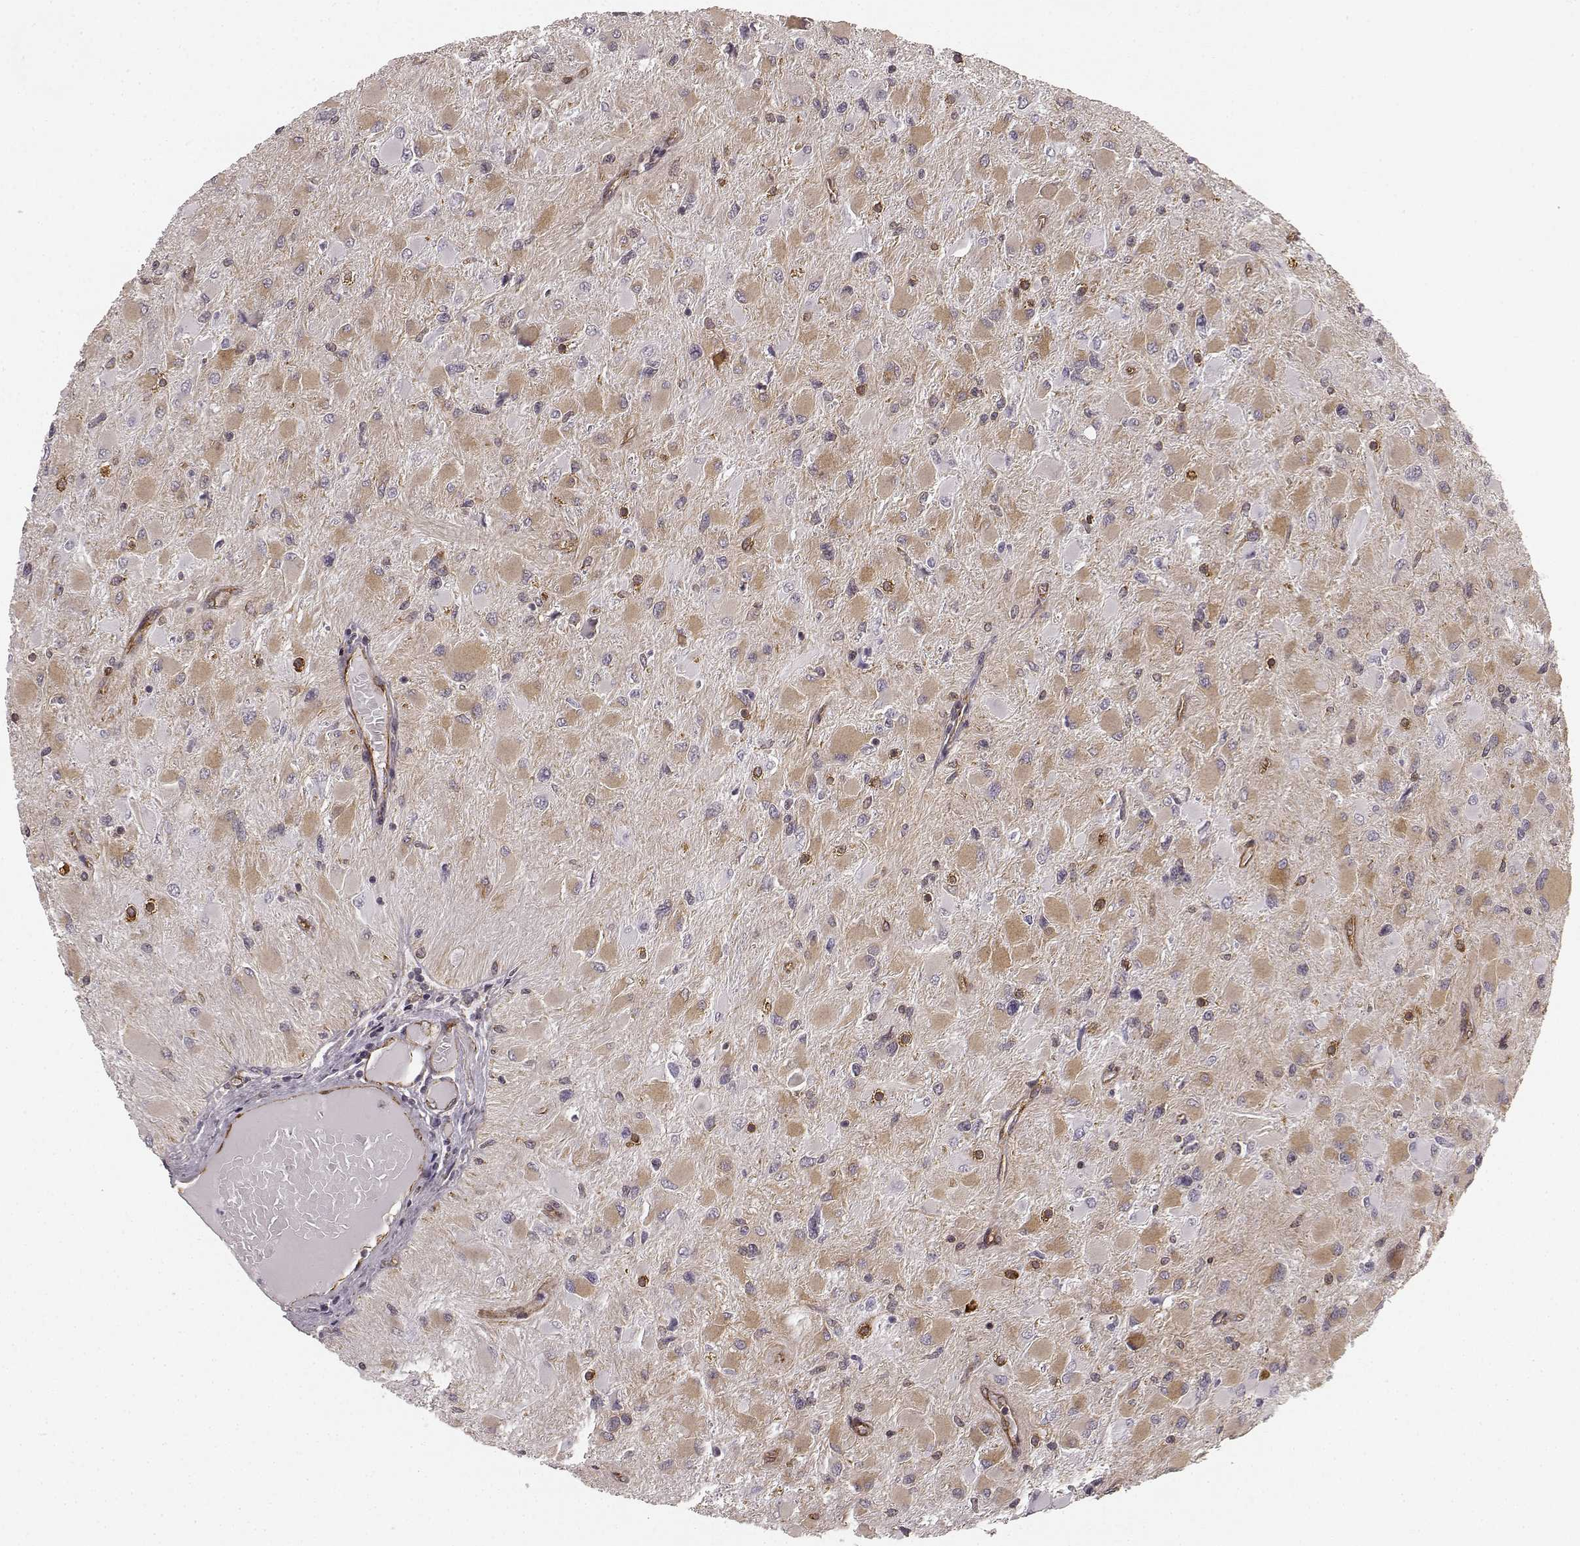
{"staining": {"intensity": "weak", "quantity": ">75%", "location": "cytoplasmic/membranous"}, "tissue": "glioma", "cell_type": "Tumor cells", "image_type": "cancer", "snomed": [{"axis": "morphology", "description": "Glioma, malignant, High grade"}, {"axis": "topography", "description": "Cerebral cortex"}], "caption": "There is low levels of weak cytoplasmic/membranous staining in tumor cells of high-grade glioma (malignant), as demonstrated by immunohistochemical staining (brown color).", "gene": "TMEM14A", "patient": {"sex": "female", "age": 36}}